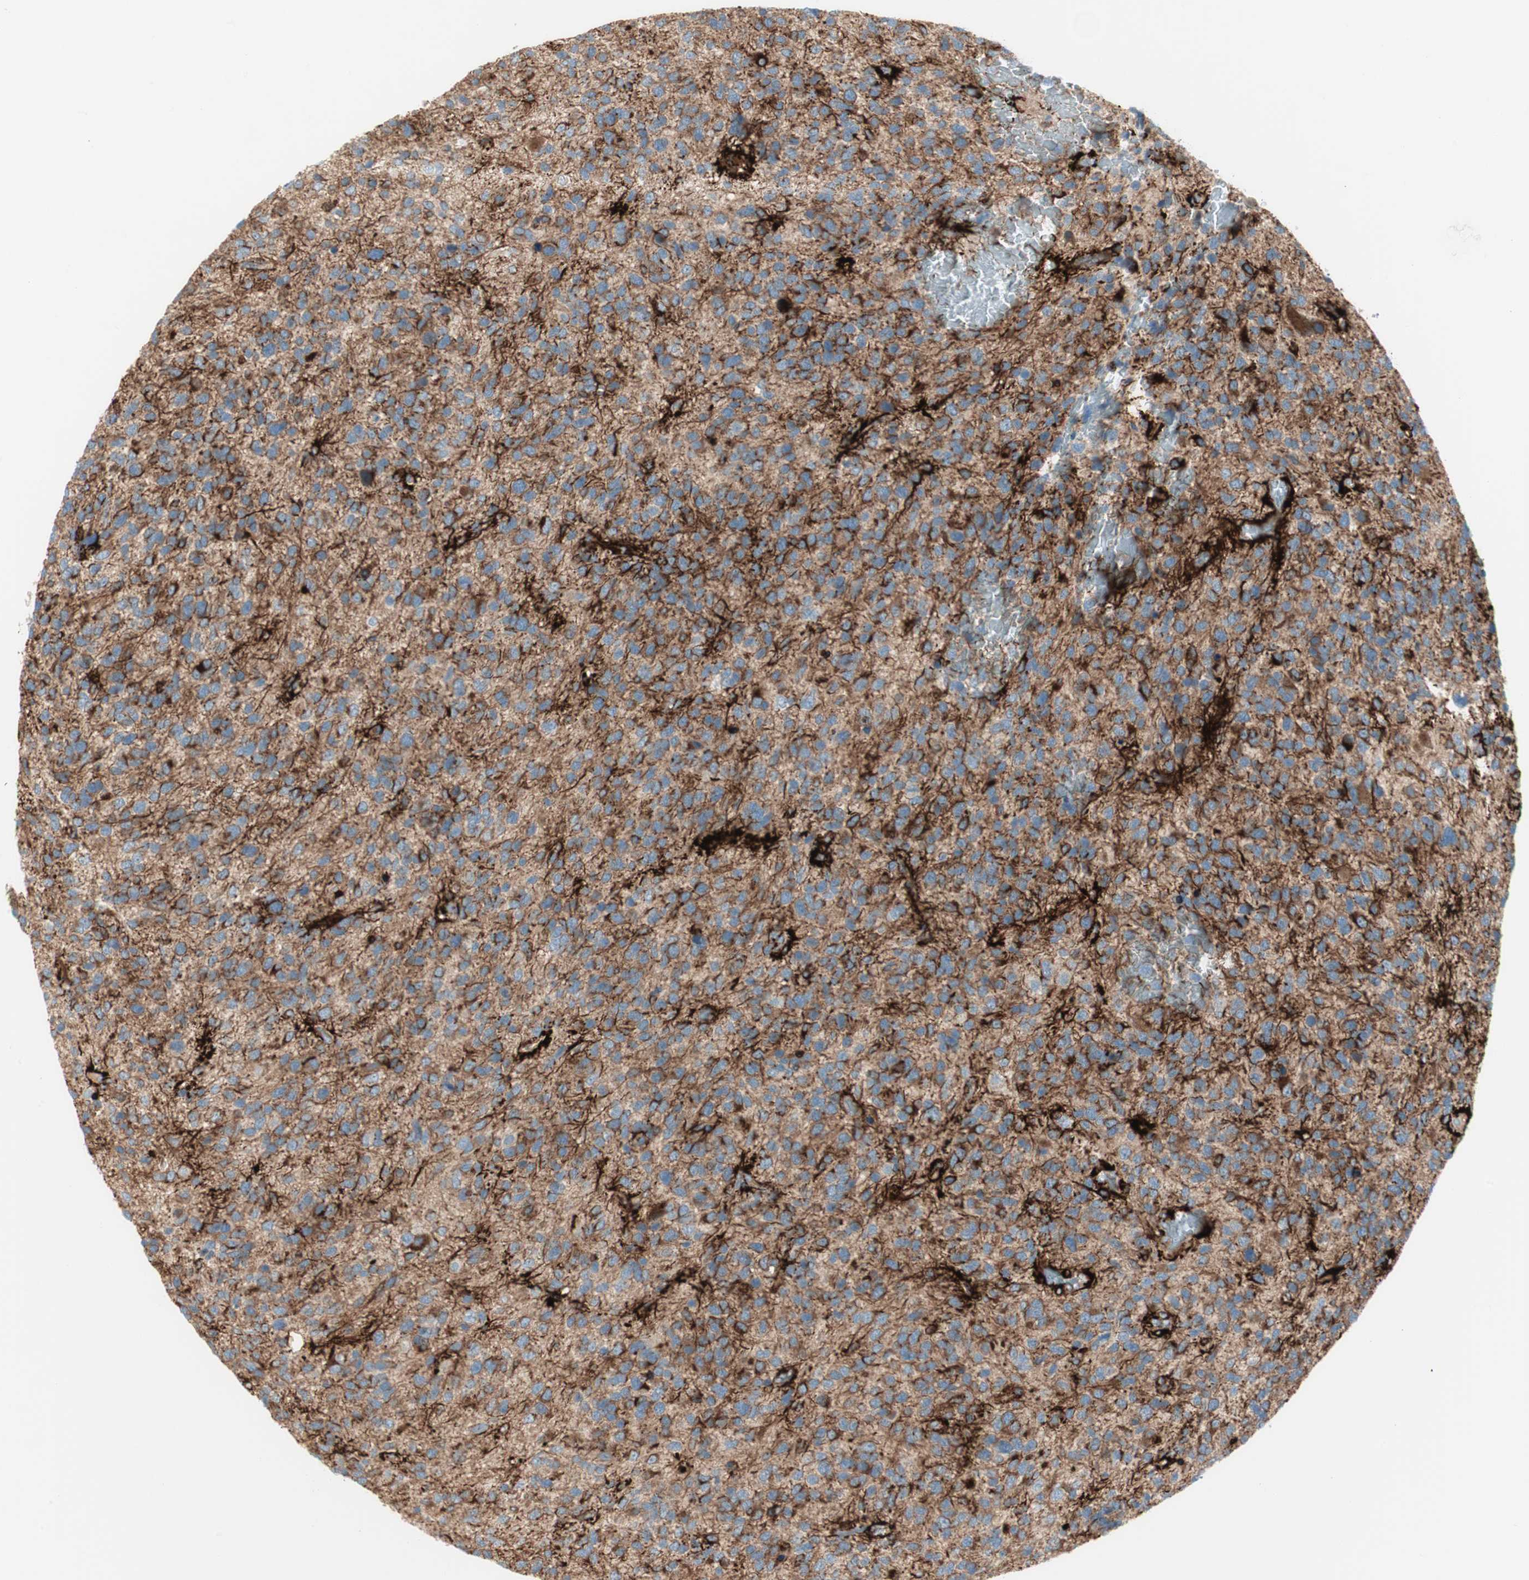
{"staining": {"intensity": "weak", "quantity": ">75%", "location": "cytoplasmic/membranous"}, "tissue": "glioma", "cell_type": "Tumor cells", "image_type": "cancer", "snomed": [{"axis": "morphology", "description": "Glioma, malignant, High grade"}, {"axis": "topography", "description": "Brain"}], "caption": "Immunohistochemistry (IHC) histopathology image of neoplastic tissue: human glioma stained using immunohistochemistry demonstrates low levels of weak protein expression localized specifically in the cytoplasmic/membranous of tumor cells, appearing as a cytoplasmic/membranous brown color.", "gene": "ATP6V1G1", "patient": {"sex": "female", "age": 58}}